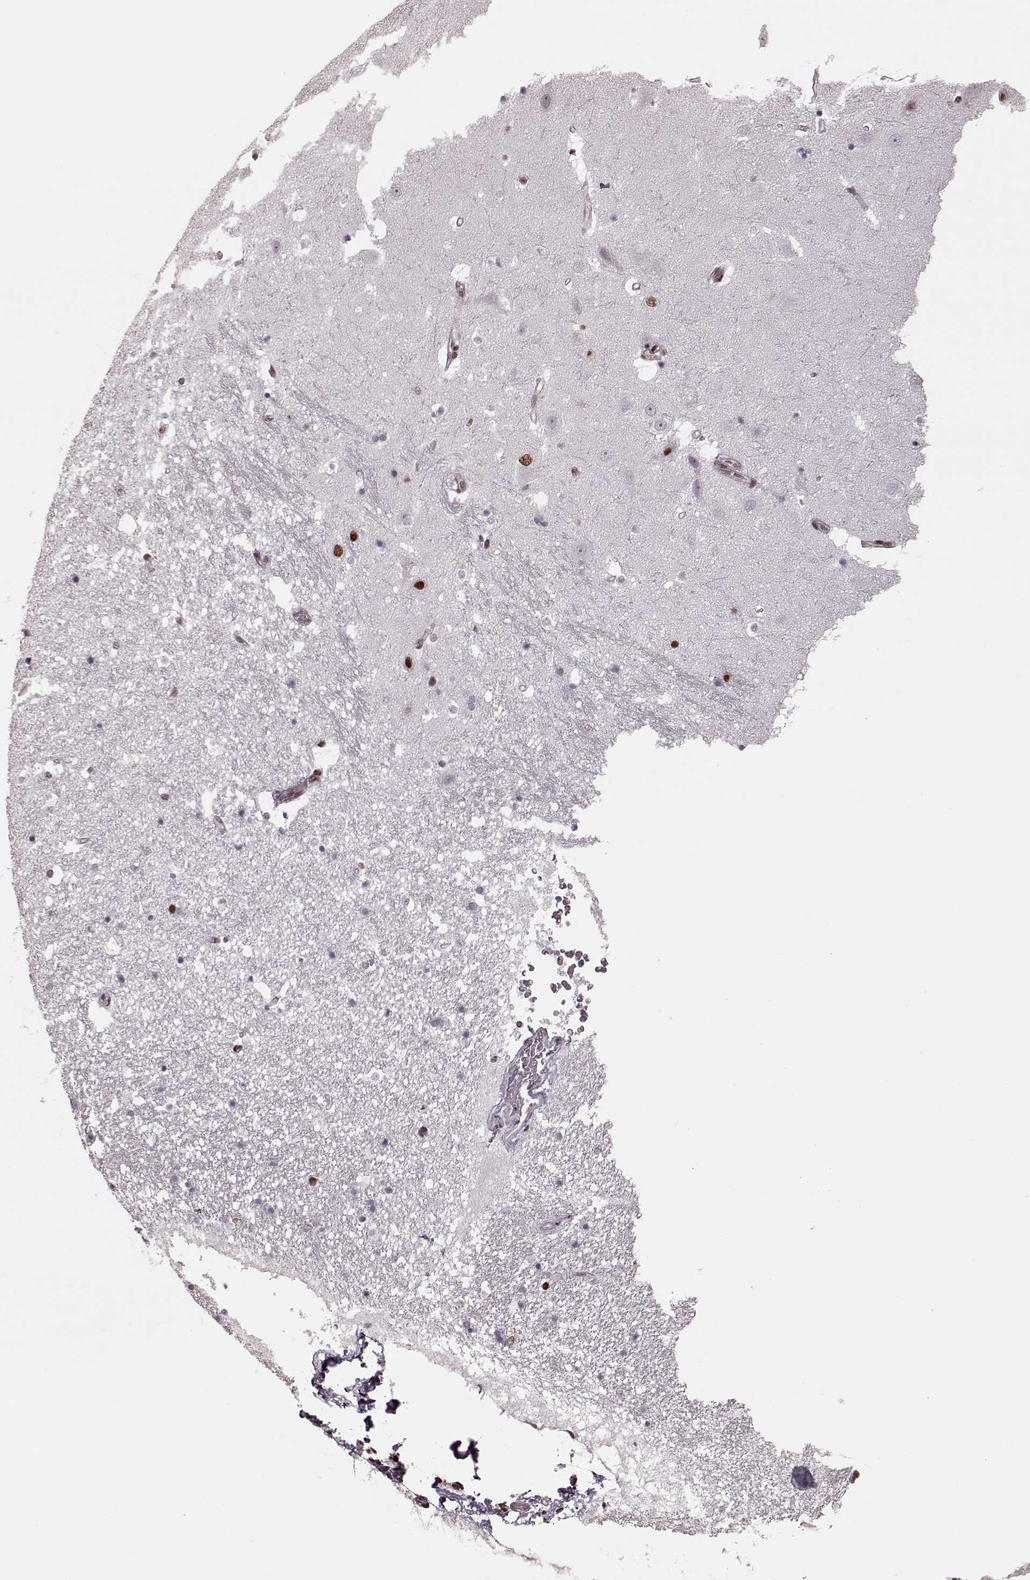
{"staining": {"intensity": "moderate", "quantity": "25%-75%", "location": "nuclear"}, "tissue": "hippocampus", "cell_type": "Glial cells", "image_type": "normal", "snomed": [{"axis": "morphology", "description": "Normal tissue, NOS"}, {"axis": "topography", "description": "Hippocampus"}], "caption": "Moderate nuclear protein positivity is present in about 25%-75% of glial cells in hippocampus.", "gene": "NR2C1", "patient": {"sex": "male", "age": 44}}